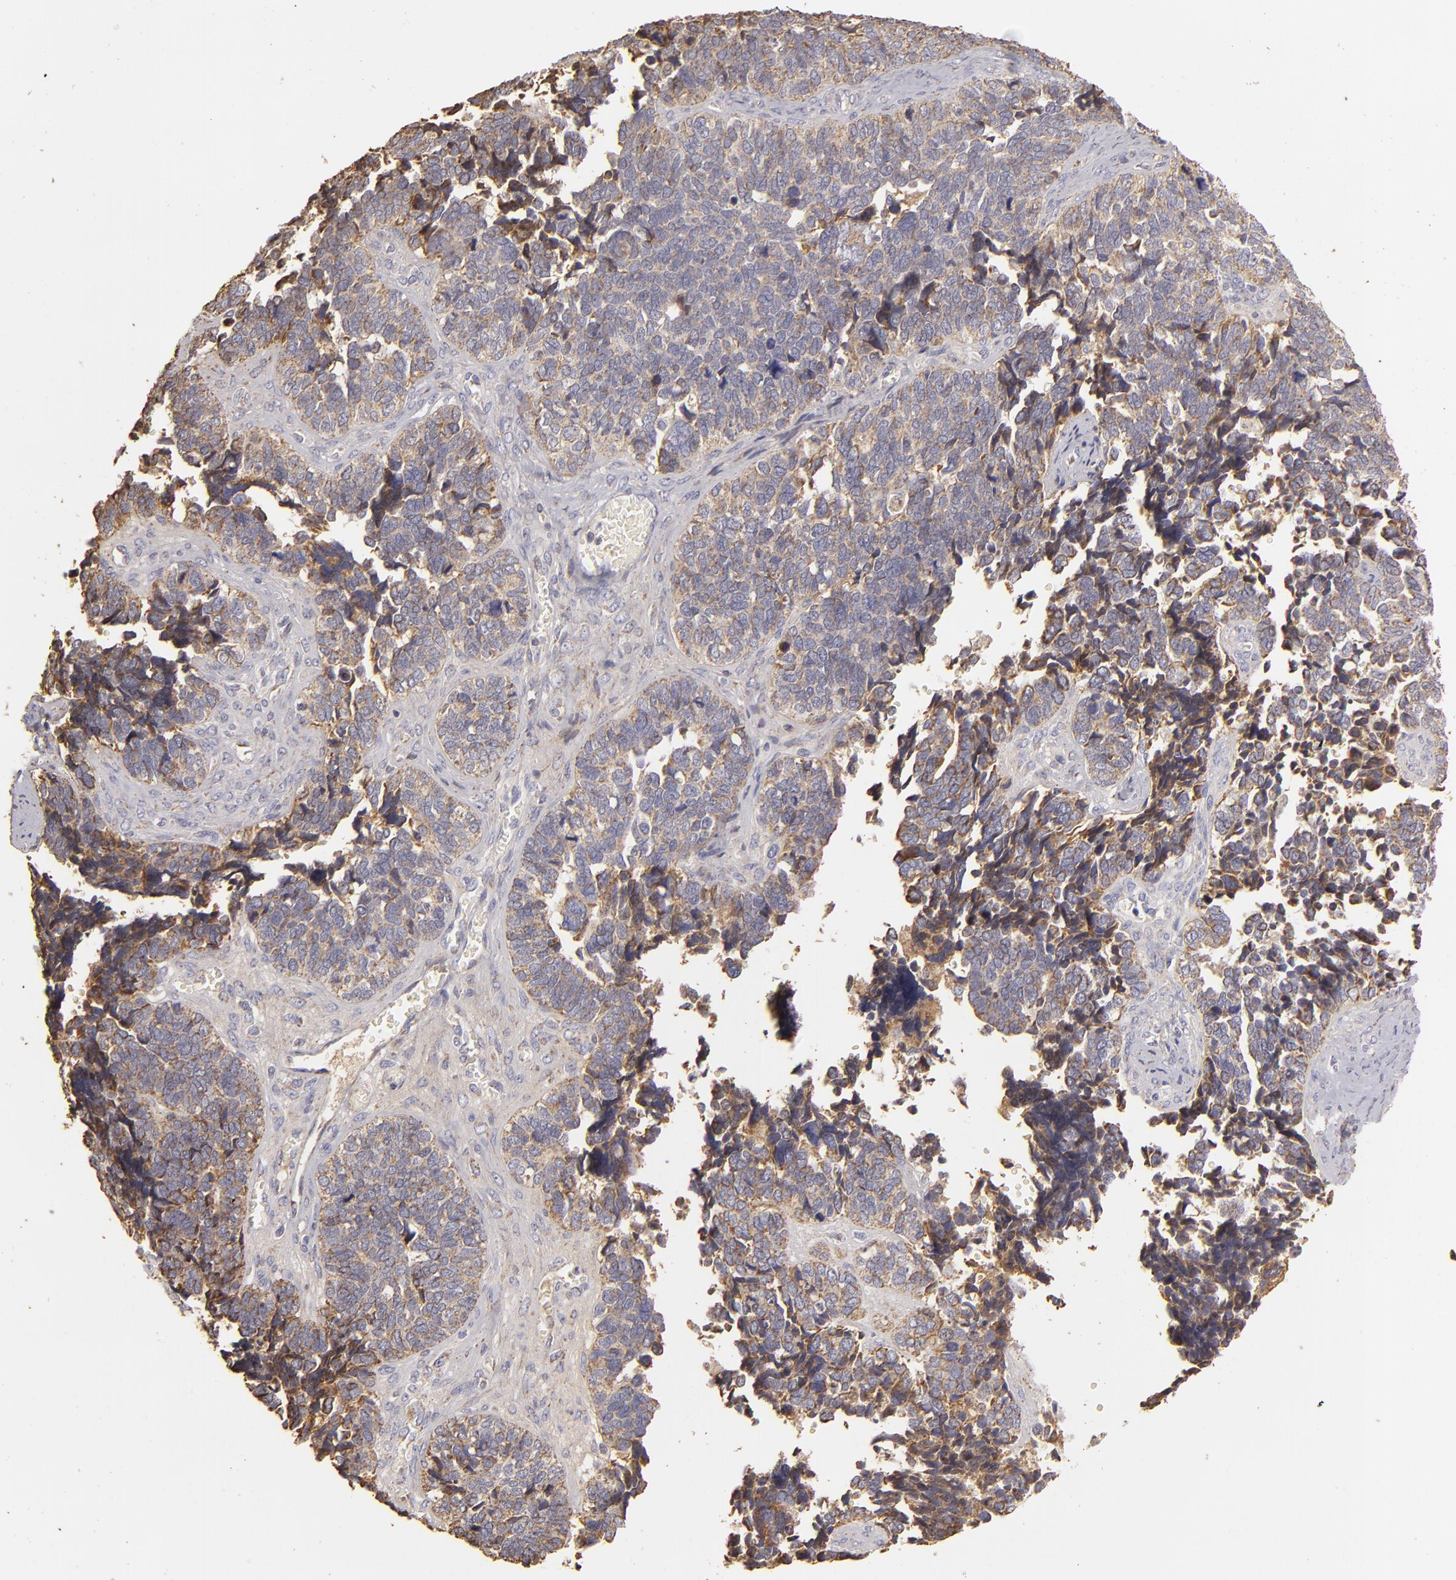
{"staining": {"intensity": "weak", "quantity": ">75%", "location": "cytoplasmic/membranous"}, "tissue": "ovarian cancer", "cell_type": "Tumor cells", "image_type": "cancer", "snomed": [{"axis": "morphology", "description": "Cystadenocarcinoma, serous, NOS"}, {"axis": "topography", "description": "Ovary"}], "caption": "Protein analysis of ovarian serous cystadenocarcinoma tissue displays weak cytoplasmic/membranous staining in about >75% of tumor cells.", "gene": "CFB", "patient": {"sex": "female", "age": 77}}